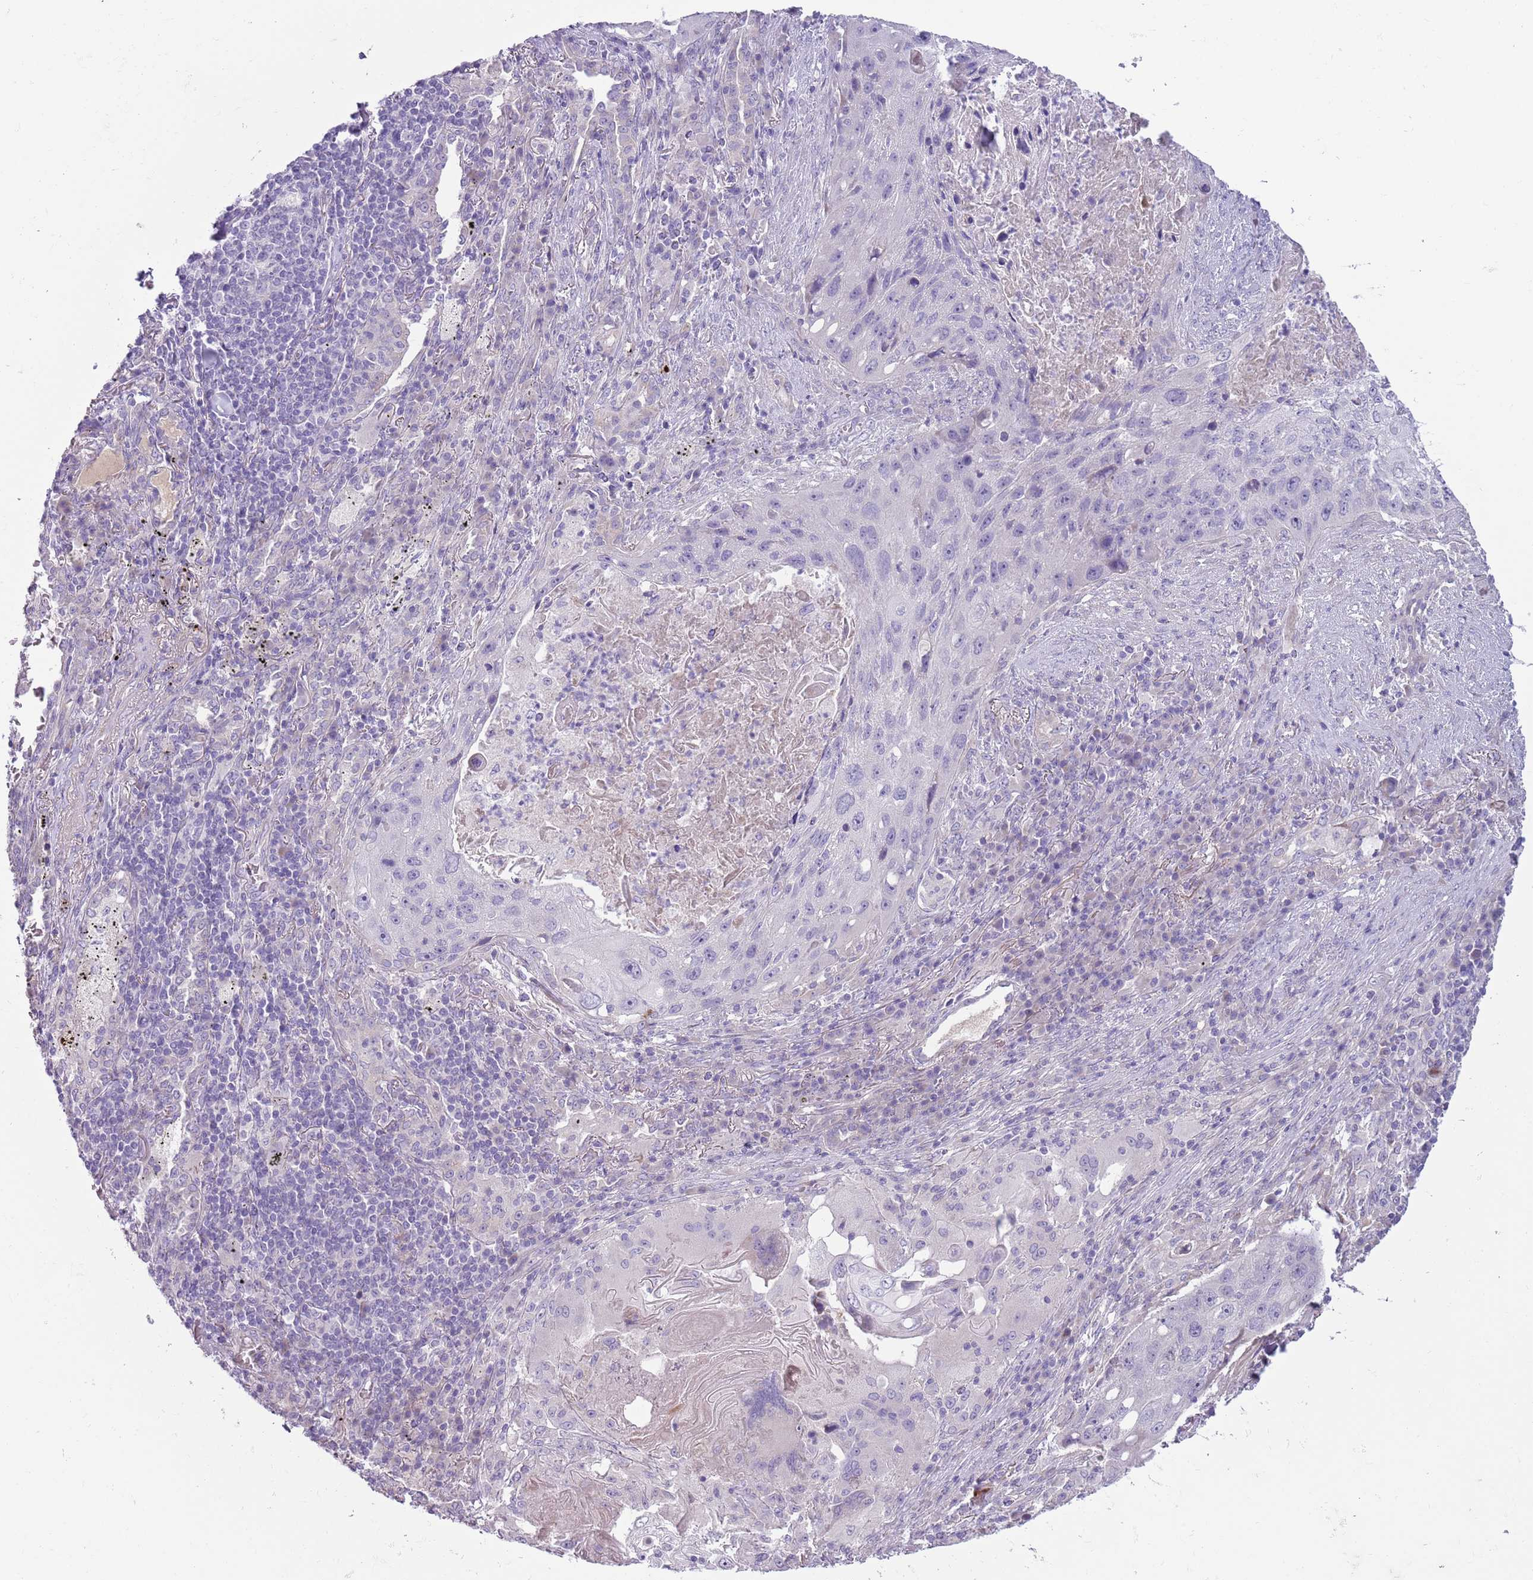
{"staining": {"intensity": "negative", "quantity": "none", "location": "none"}, "tissue": "lung cancer", "cell_type": "Tumor cells", "image_type": "cancer", "snomed": [{"axis": "morphology", "description": "Squamous cell carcinoma, NOS"}, {"axis": "topography", "description": "Lung"}], "caption": "This is an immunohistochemistry image of lung cancer (squamous cell carcinoma). There is no expression in tumor cells.", "gene": "CFH", "patient": {"sex": "female", "age": 63}}